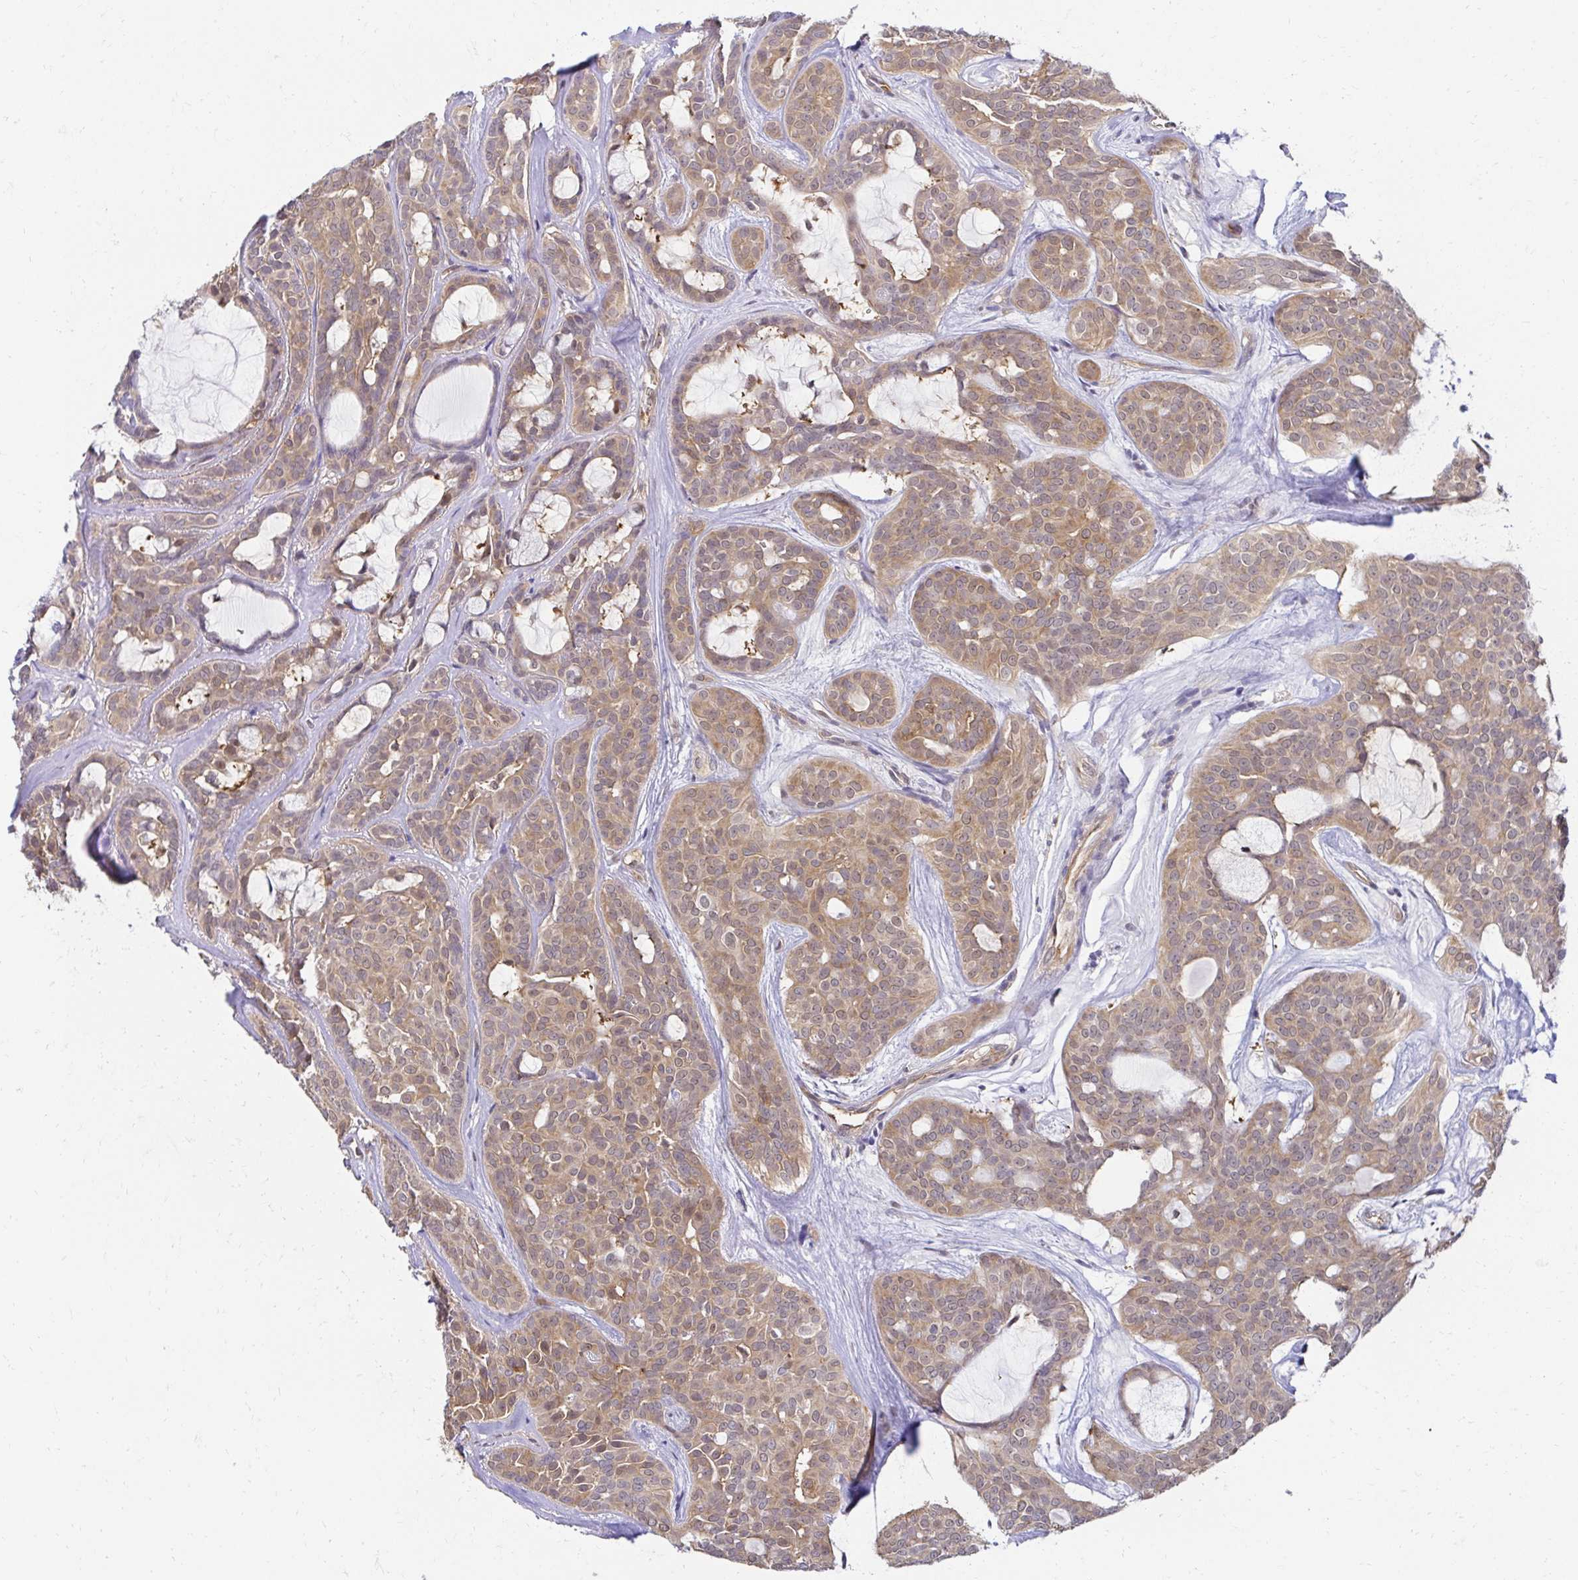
{"staining": {"intensity": "moderate", "quantity": ">75%", "location": "cytoplasmic/membranous,nuclear"}, "tissue": "head and neck cancer", "cell_type": "Tumor cells", "image_type": "cancer", "snomed": [{"axis": "morphology", "description": "Adenocarcinoma, NOS"}, {"axis": "topography", "description": "Head-Neck"}], "caption": "Protein staining reveals moderate cytoplasmic/membranous and nuclear staining in approximately >75% of tumor cells in head and neck cancer.", "gene": "PSMA4", "patient": {"sex": "male", "age": 66}}